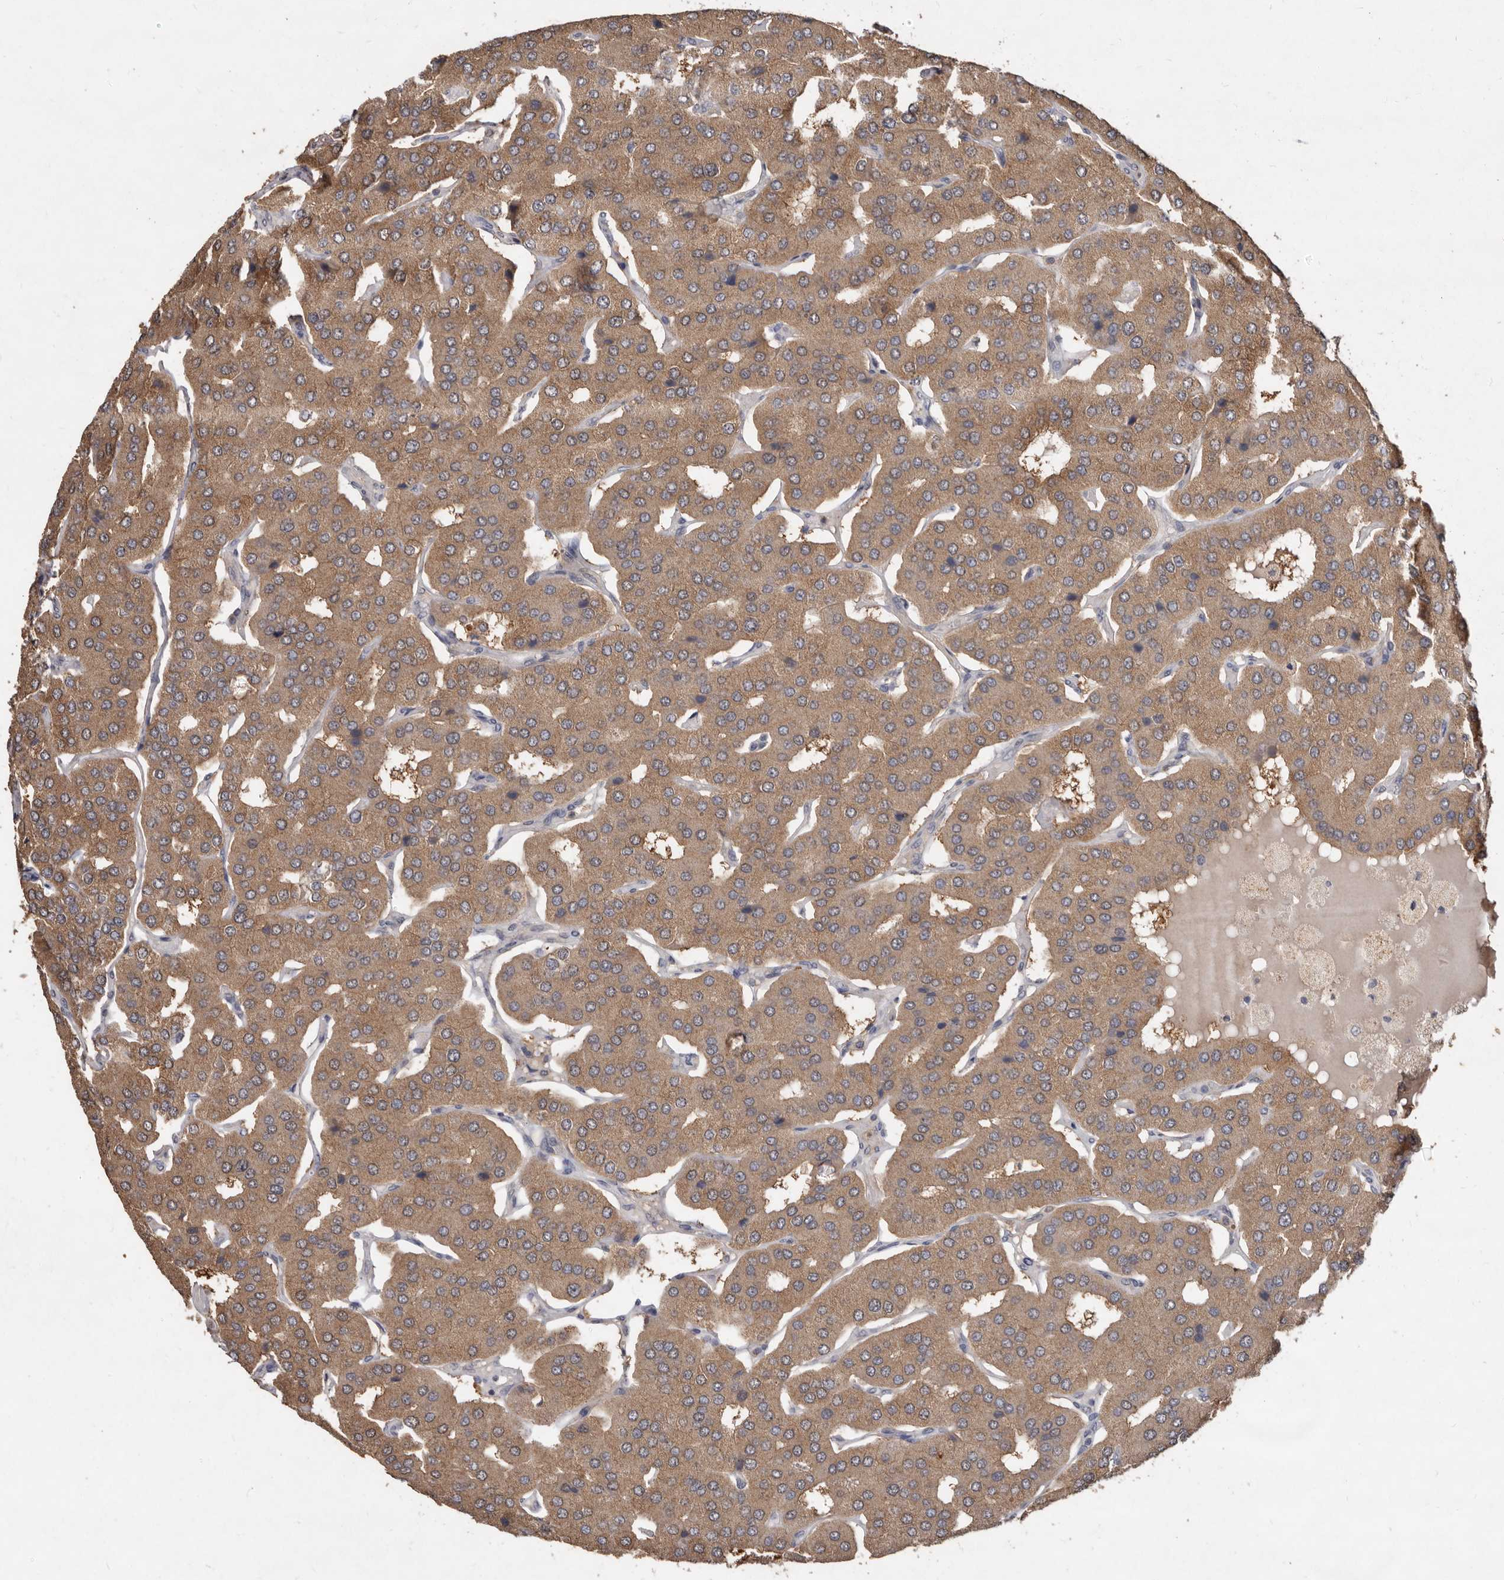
{"staining": {"intensity": "moderate", "quantity": ">75%", "location": "cytoplasmic/membranous"}, "tissue": "parathyroid gland", "cell_type": "Glandular cells", "image_type": "normal", "snomed": [{"axis": "morphology", "description": "Normal tissue, NOS"}, {"axis": "morphology", "description": "Adenoma, NOS"}, {"axis": "topography", "description": "Parathyroid gland"}], "caption": "The micrograph demonstrates staining of normal parathyroid gland, revealing moderate cytoplasmic/membranous protein positivity (brown color) within glandular cells.", "gene": "EDEM1", "patient": {"sex": "female", "age": 86}}